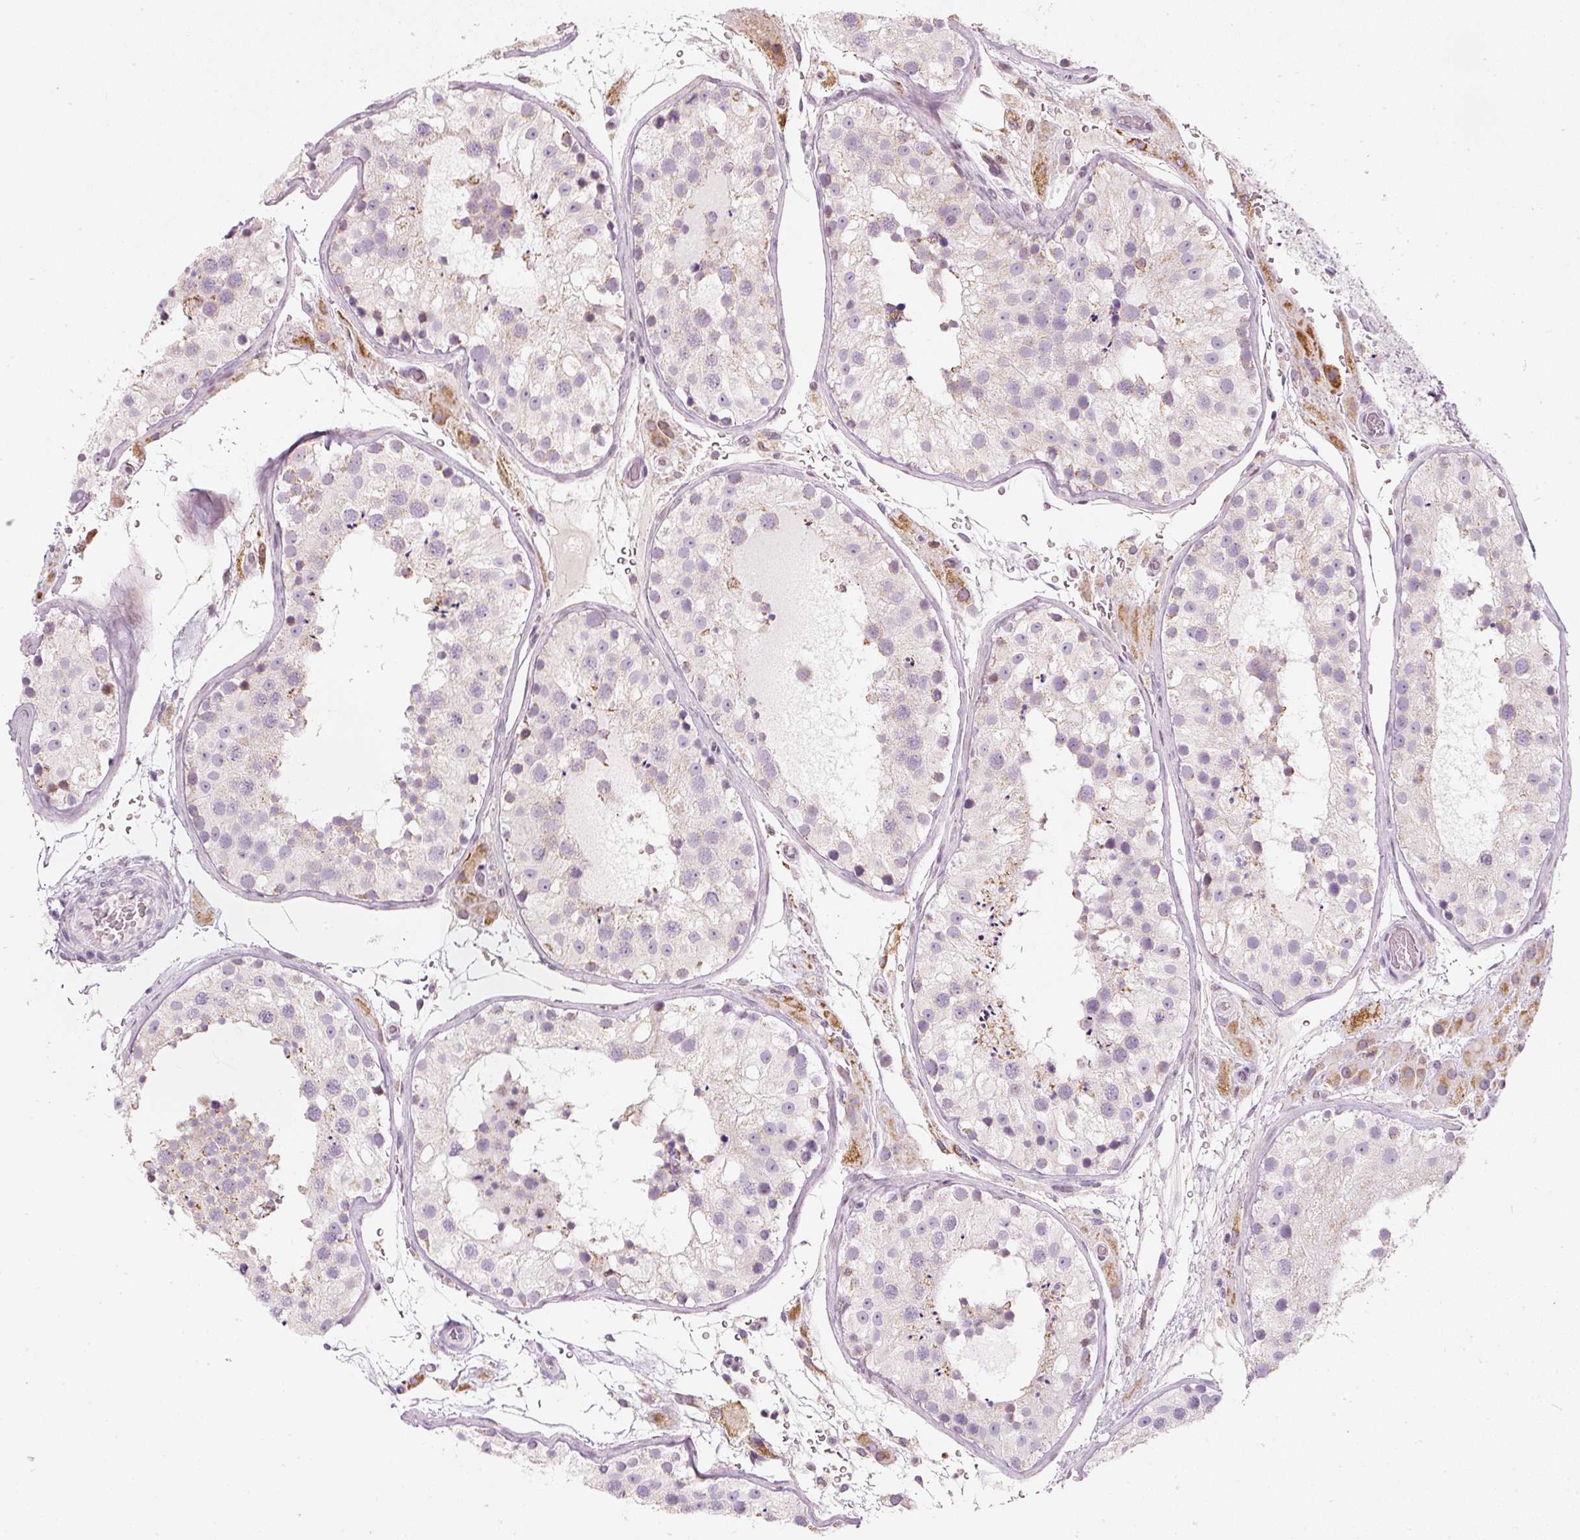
{"staining": {"intensity": "weak", "quantity": "25%-75%", "location": "cytoplasmic/membranous"}, "tissue": "testis", "cell_type": "Cells in seminiferous ducts", "image_type": "normal", "snomed": [{"axis": "morphology", "description": "Normal tissue, NOS"}, {"axis": "topography", "description": "Testis"}], "caption": "IHC (DAB (3,3'-diaminobenzidine)) staining of unremarkable testis demonstrates weak cytoplasmic/membranous protein staining in approximately 25%-75% of cells in seminiferous ducts.", "gene": "RNF39", "patient": {"sex": "male", "age": 26}}